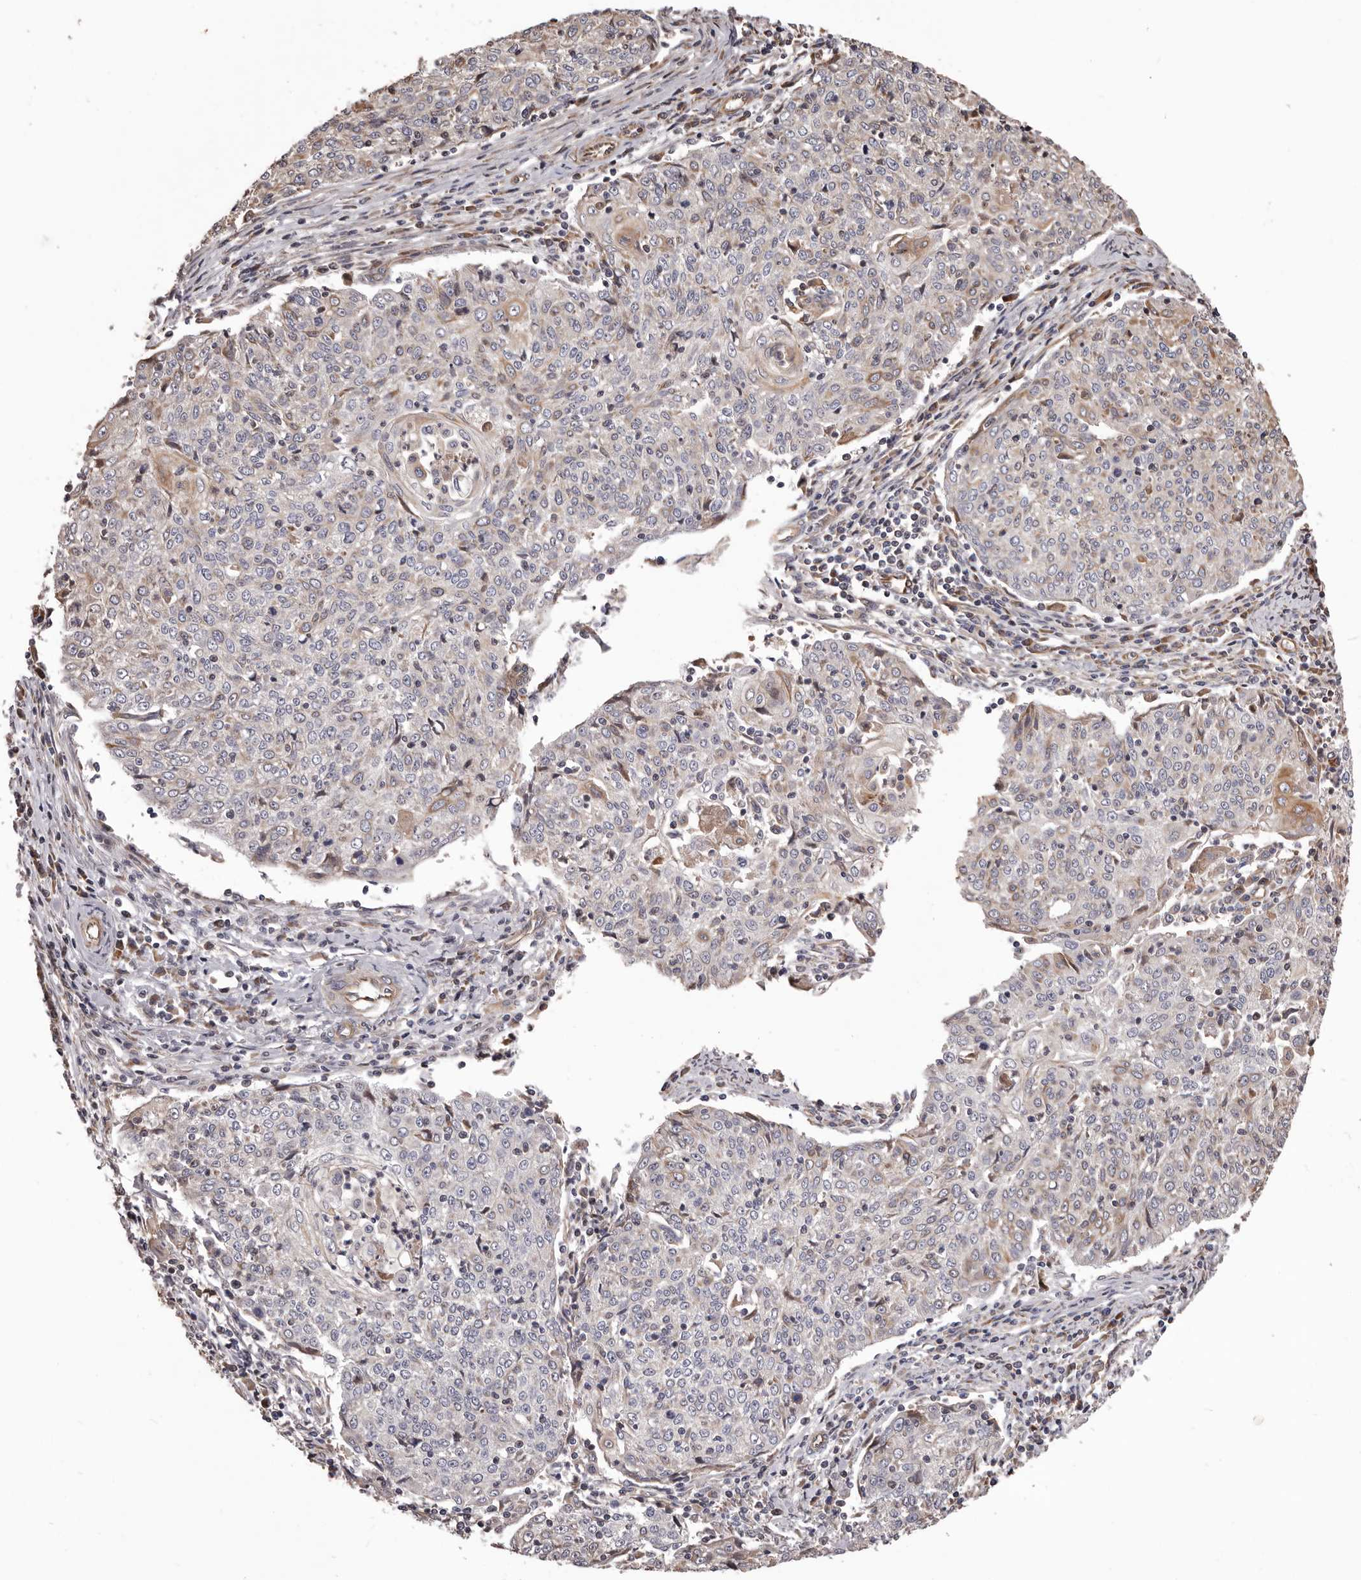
{"staining": {"intensity": "negative", "quantity": "none", "location": "none"}, "tissue": "cervical cancer", "cell_type": "Tumor cells", "image_type": "cancer", "snomed": [{"axis": "morphology", "description": "Squamous cell carcinoma, NOS"}, {"axis": "topography", "description": "Cervix"}], "caption": "Photomicrograph shows no significant protein positivity in tumor cells of cervical cancer. The staining is performed using DAB brown chromogen with nuclei counter-stained in using hematoxylin.", "gene": "CEP104", "patient": {"sex": "female", "age": 48}}